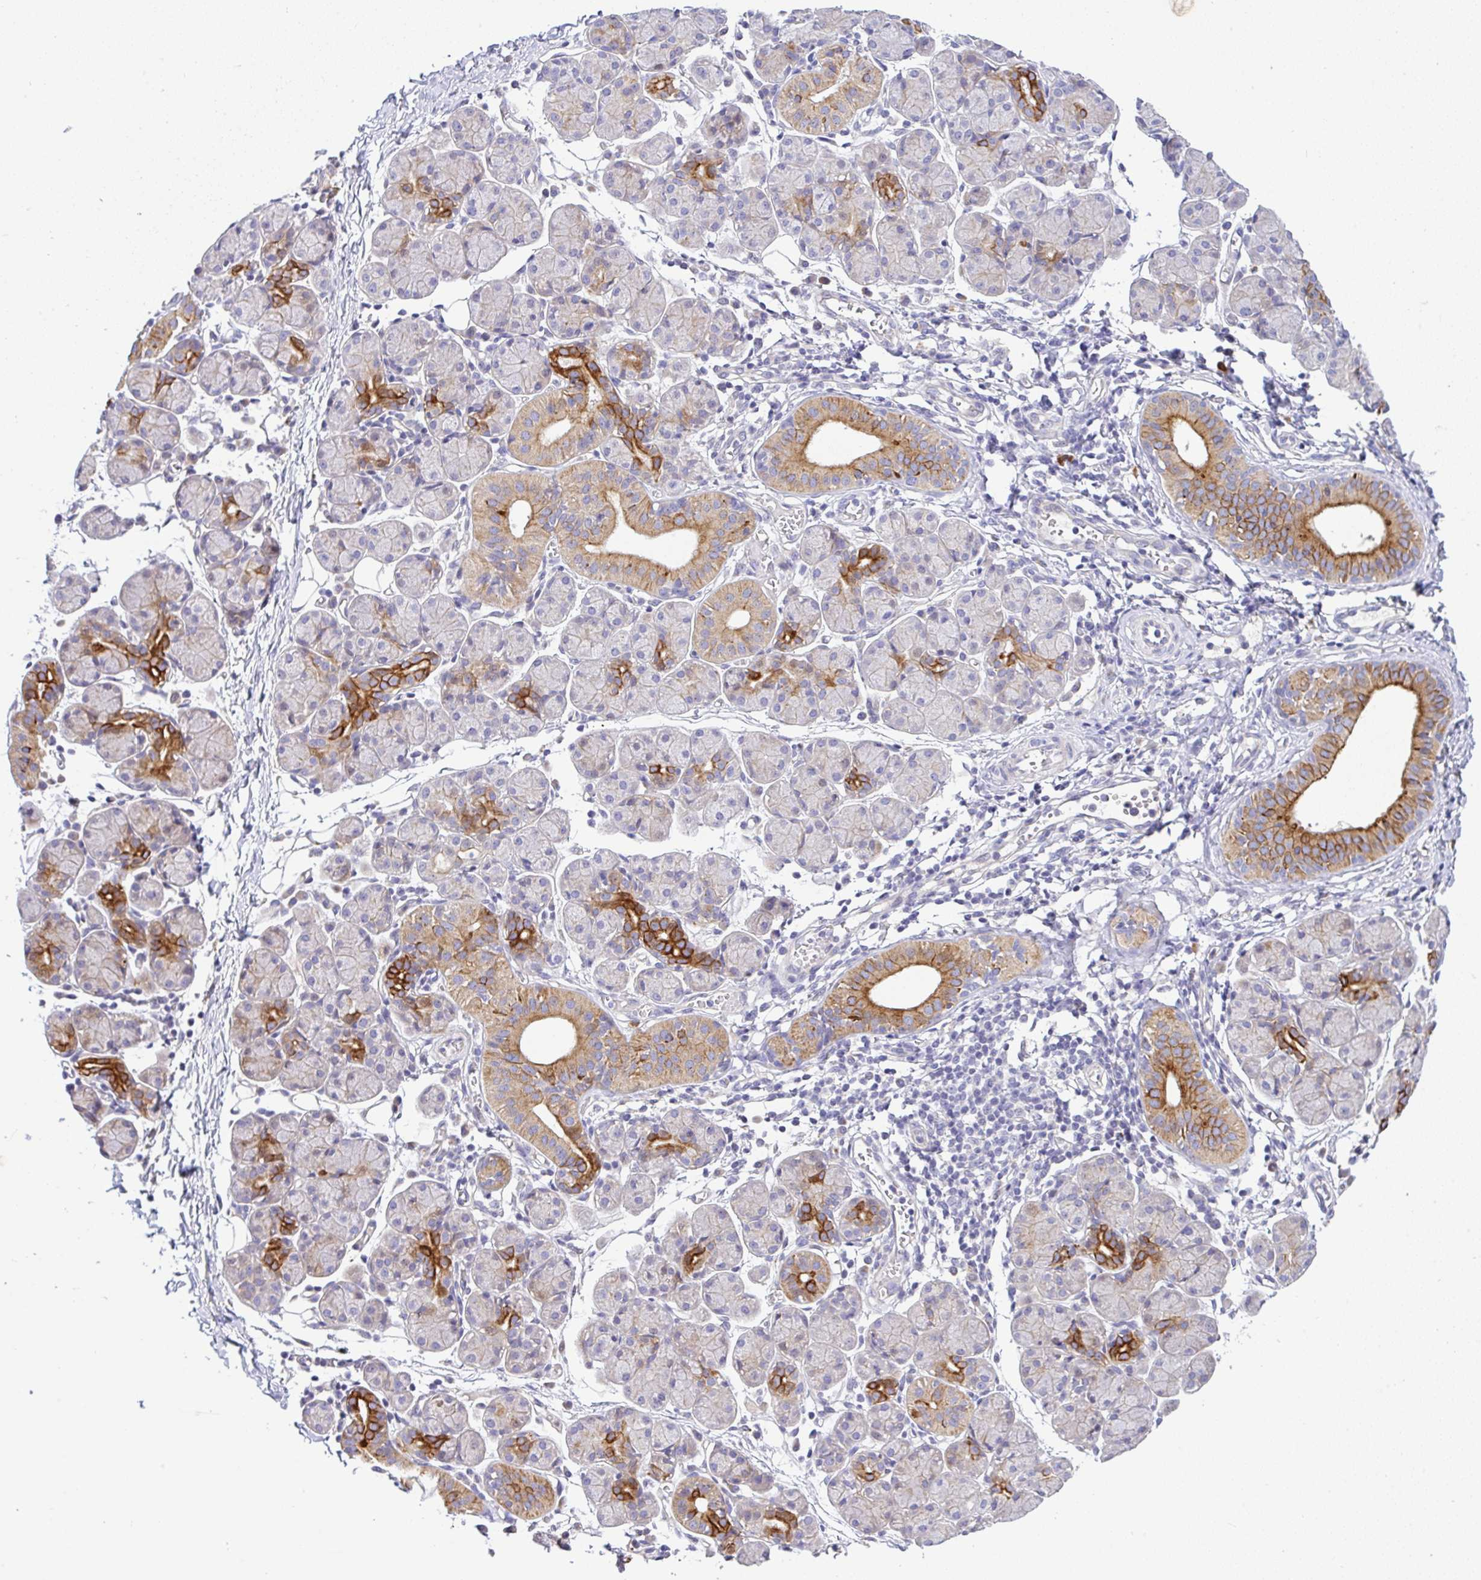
{"staining": {"intensity": "strong", "quantity": "25%-75%", "location": "cytoplasmic/membranous"}, "tissue": "salivary gland", "cell_type": "Glandular cells", "image_type": "normal", "snomed": [{"axis": "morphology", "description": "Normal tissue, NOS"}, {"axis": "morphology", "description": "Inflammation, NOS"}, {"axis": "topography", "description": "Lymph node"}, {"axis": "topography", "description": "Salivary gland"}], "caption": "Approximately 25%-75% of glandular cells in benign human salivary gland reveal strong cytoplasmic/membranous protein expression as visualized by brown immunohistochemical staining.", "gene": "EPN3", "patient": {"sex": "male", "age": 3}}